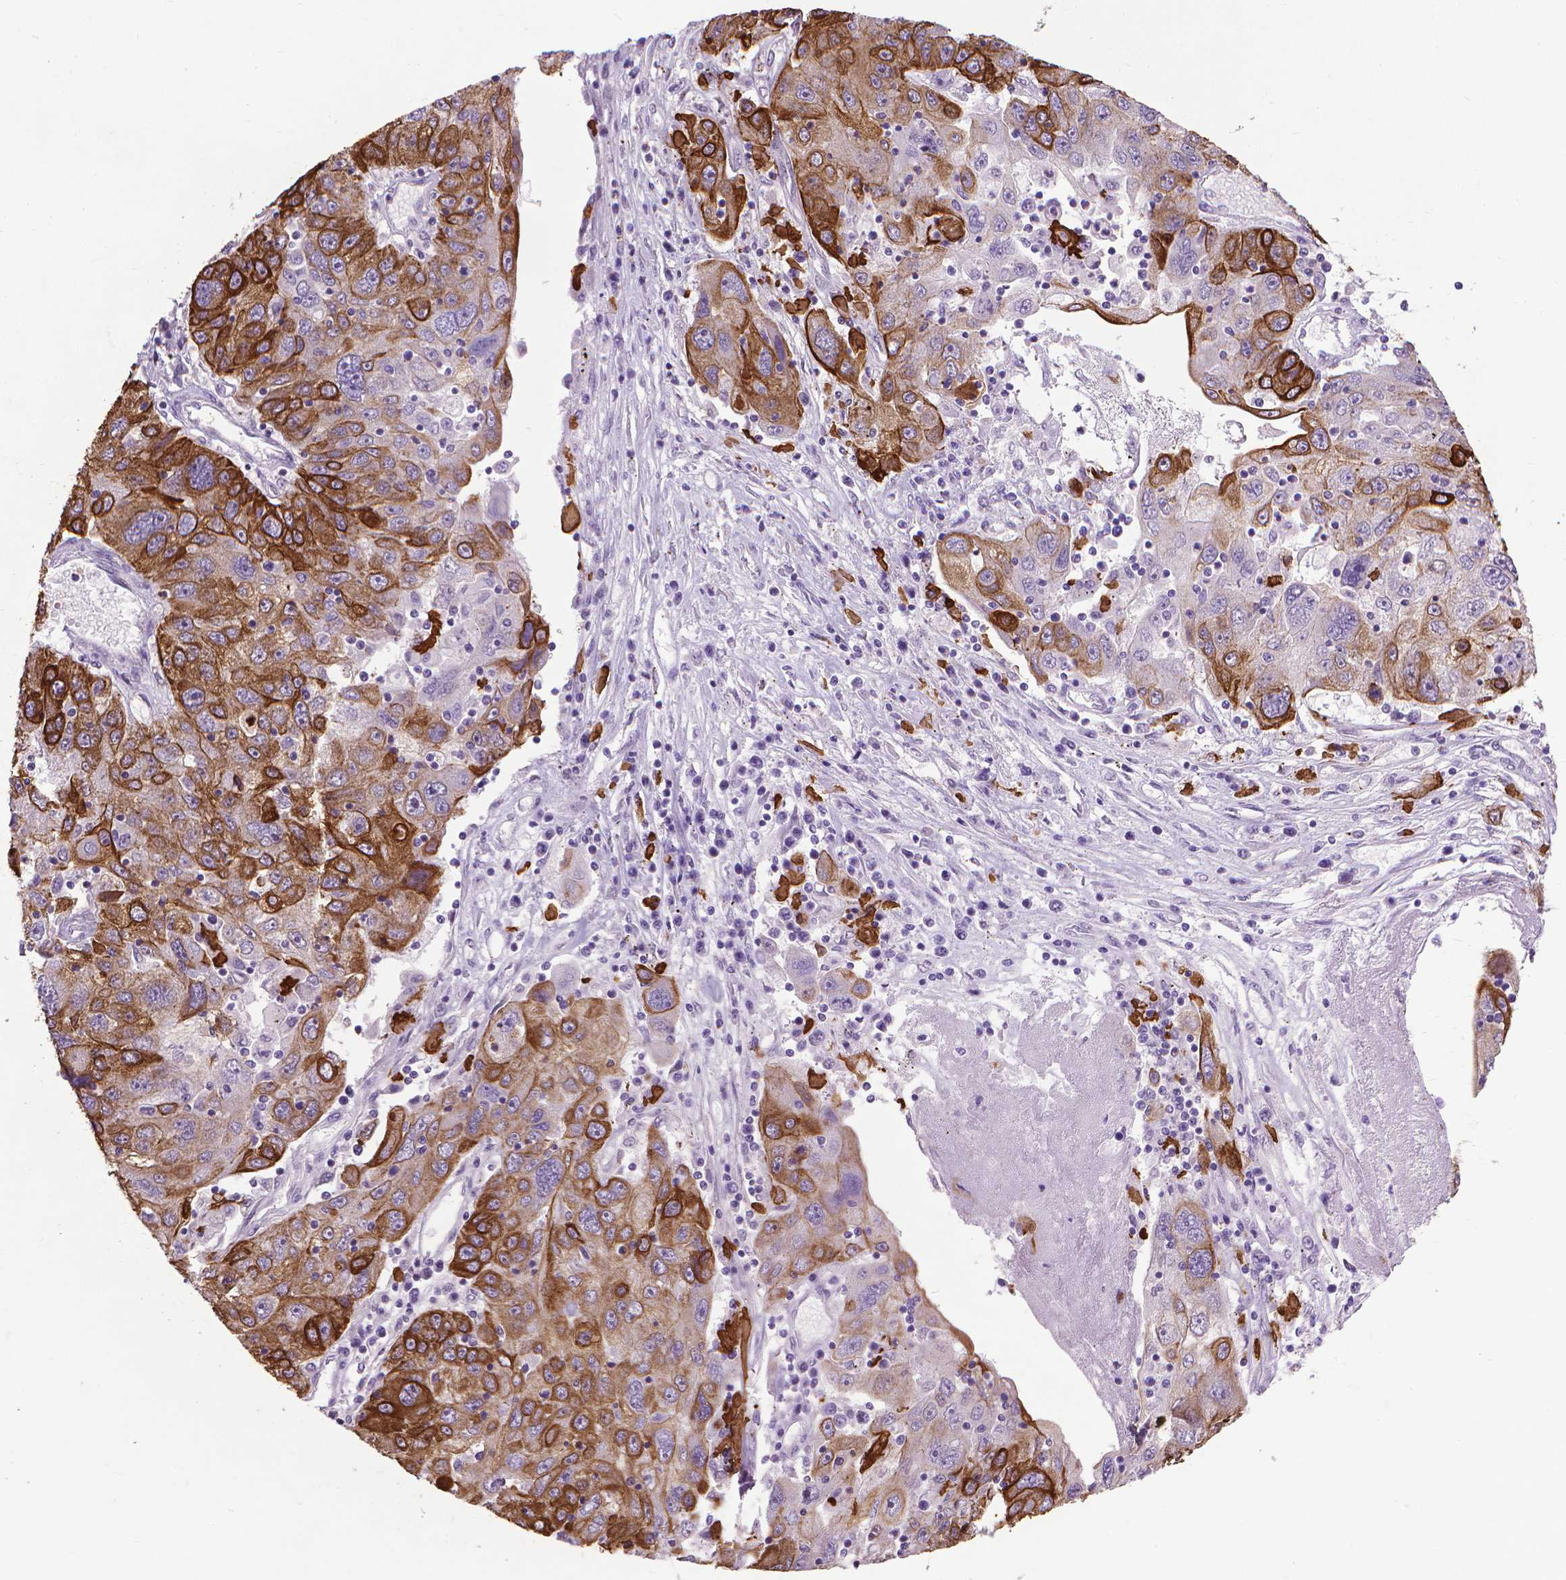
{"staining": {"intensity": "strong", "quantity": ">75%", "location": "cytoplasmic/membranous"}, "tissue": "stomach cancer", "cell_type": "Tumor cells", "image_type": "cancer", "snomed": [{"axis": "morphology", "description": "Adenocarcinoma, NOS"}, {"axis": "topography", "description": "Stomach"}], "caption": "Immunohistochemistry micrograph of human stomach cancer (adenocarcinoma) stained for a protein (brown), which shows high levels of strong cytoplasmic/membranous expression in about >75% of tumor cells.", "gene": "KRT5", "patient": {"sex": "male", "age": 56}}